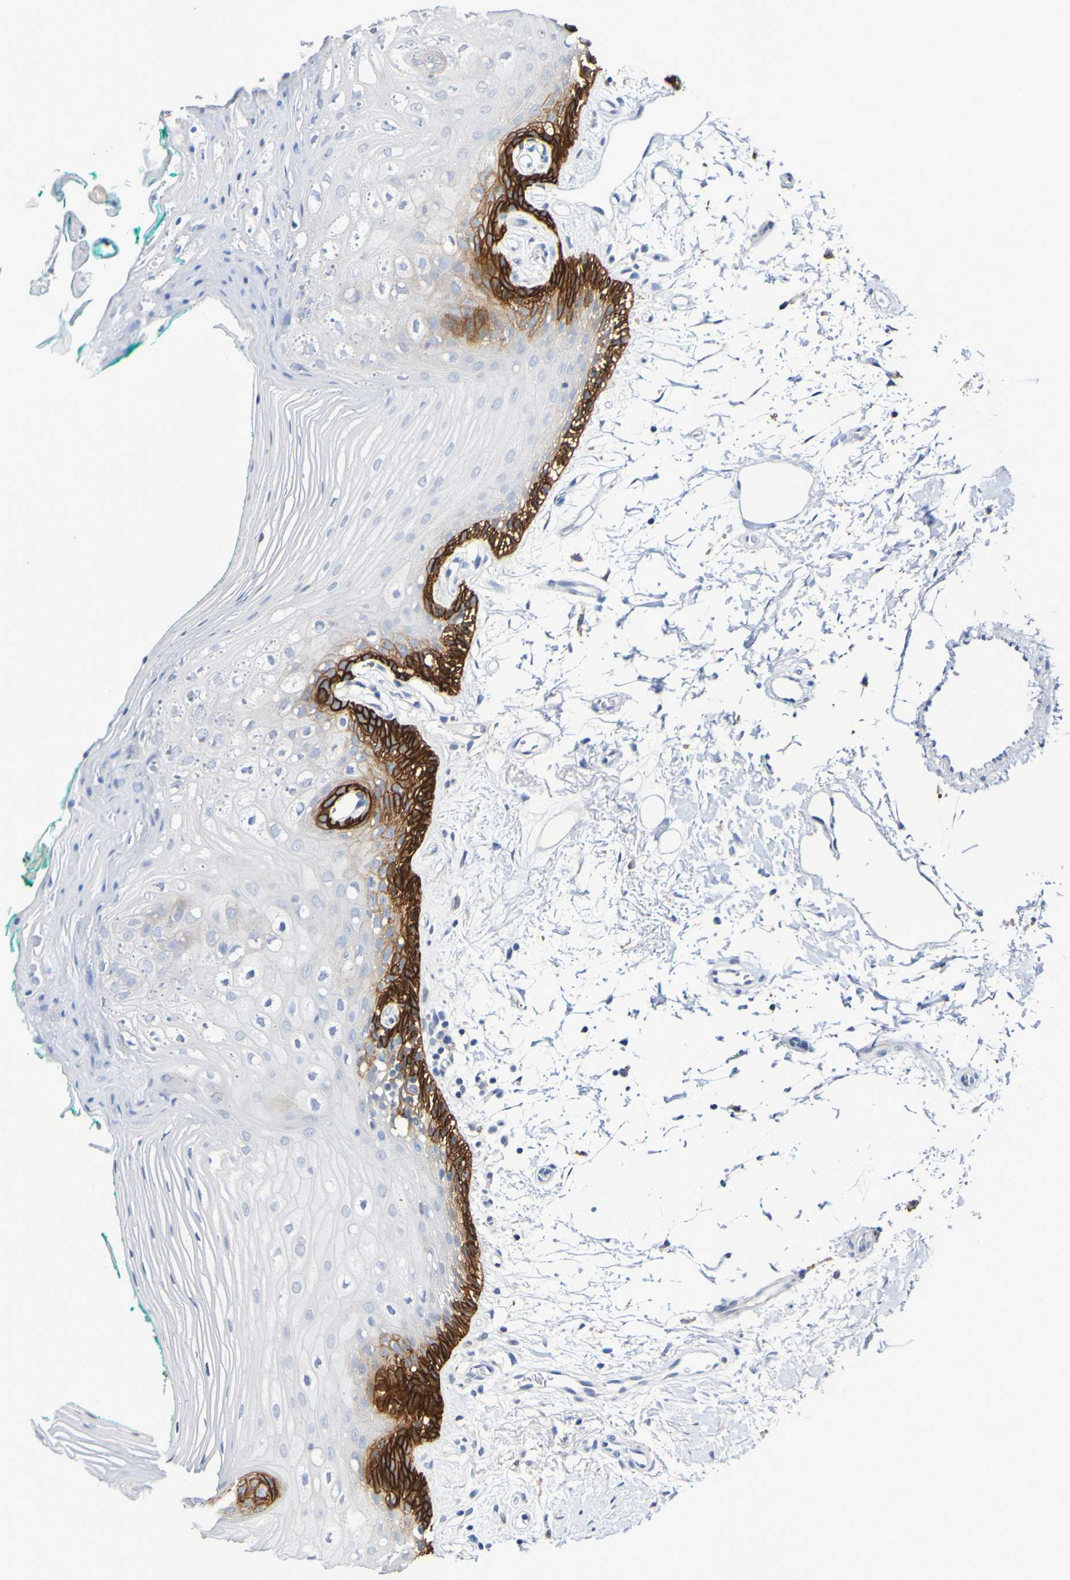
{"staining": {"intensity": "strong", "quantity": "<25%", "location": "cytoplasmic/membranous"}, "tissue": "oral mucosa", "cell_type": "Squamous epithelial cells", "image_type": "normal", "snomed": [{"axis": "morphology", "description": "Normal tissue, NOS"}, {"axis": "topography", "description": "Skeletal muscle"}, {"axis": "topography", "description": "Oral tissue"}, {"axis": "topography", "description": "Peripheral nerve tissue"}], "caption": "Oral mucosa stained for a protein shows strong cytoplasmic/membranous positivity in squamous epithelial cells.", "gene": "SLC3A2", "patient": {"sex": "female", "age": 84}}